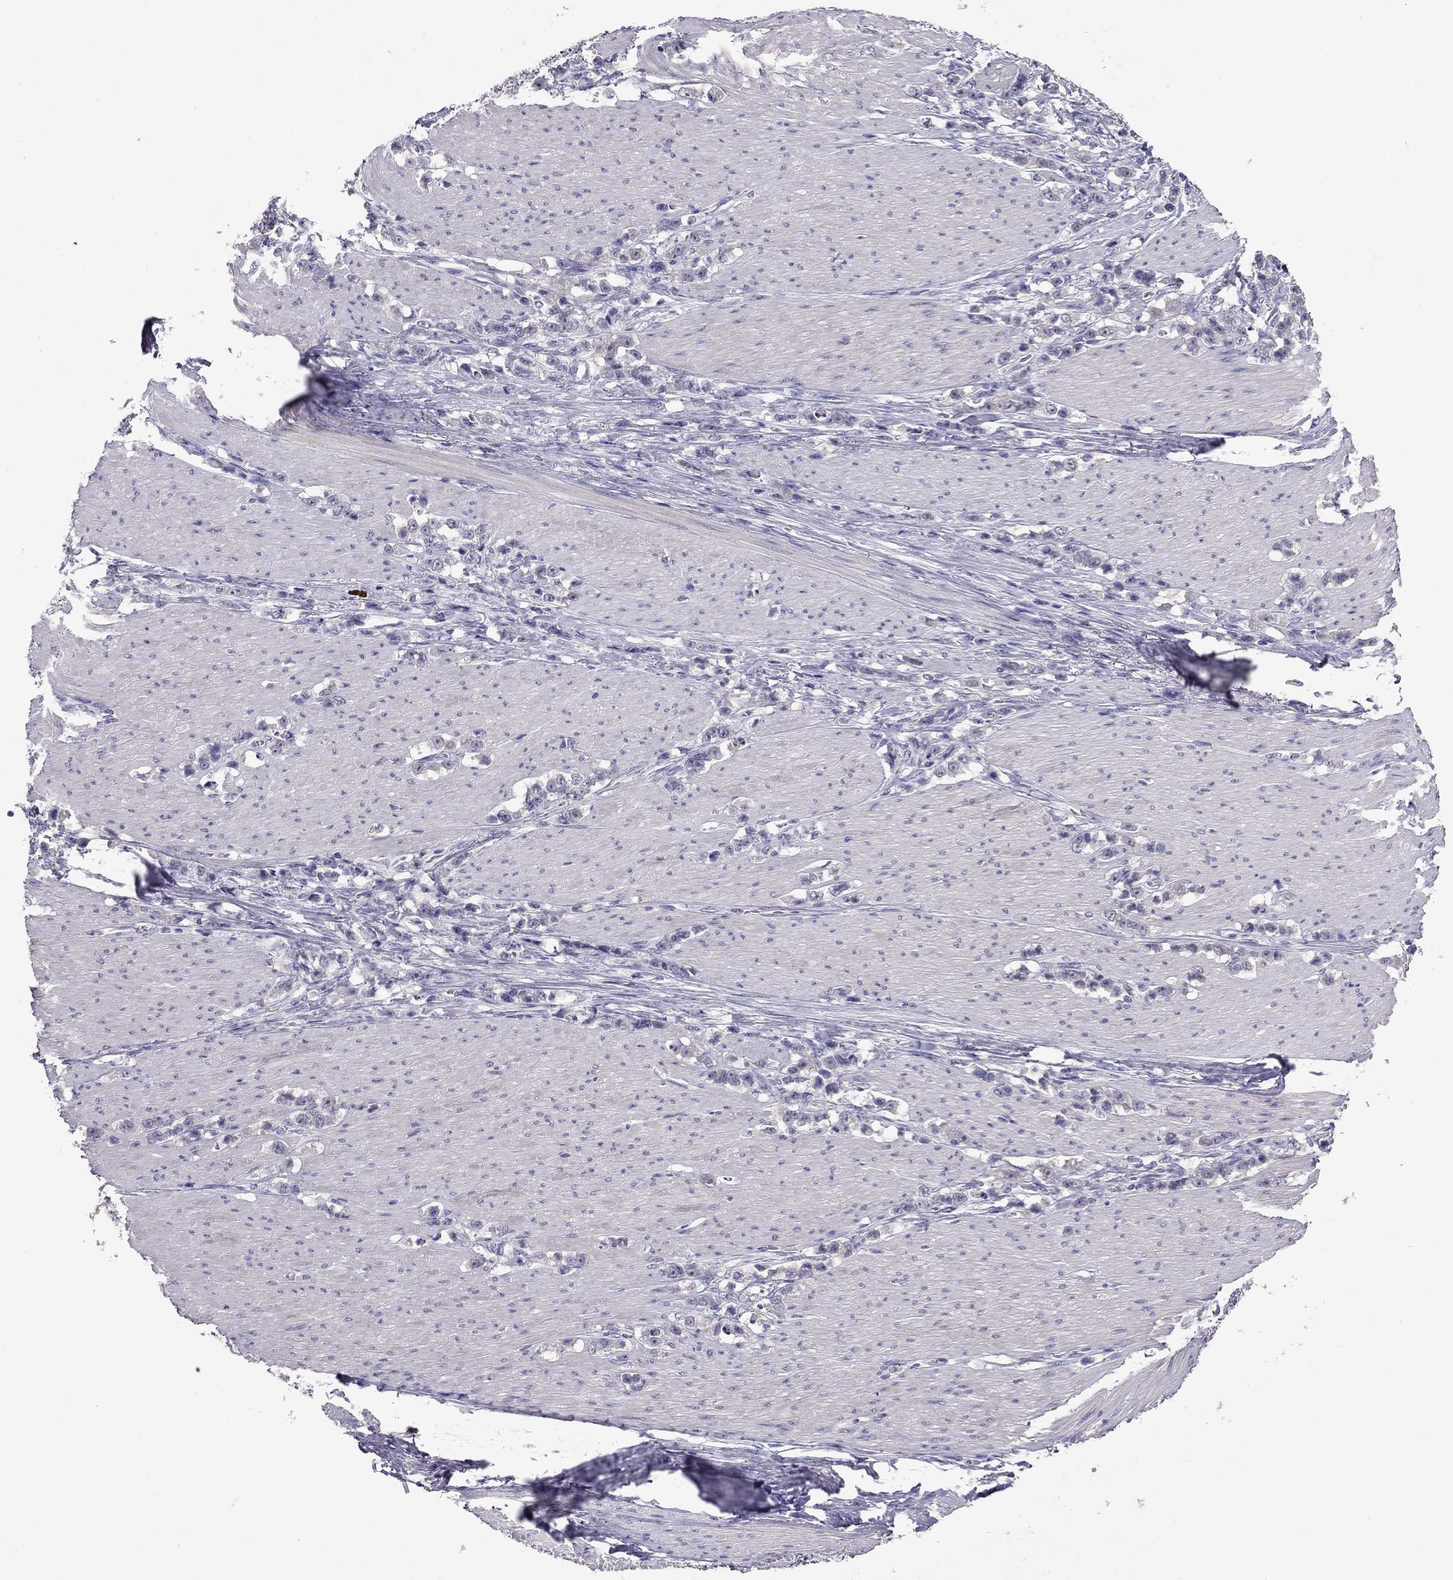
{"staining": {"intensity": "negative", "quantity": "none", "location": "none"}, "tissue": "stomach cancer", "cell_type": "Tumor cells", "image_type": "cancer", "snomed": [{"axis": "morphology", "description": "Adenocarcinoma, NOS"}, {"axis": "topography", "description": "Stomach, lower"}], "caption": "This is a histopathology image of immunohistochemistry staining of stomach cancer (adenocarcinoma), which shows no staining in tumor cells. Nuclei are stained in blue.", "gene": "AQP9", "patient": {"sex": "male", "age": 88}}